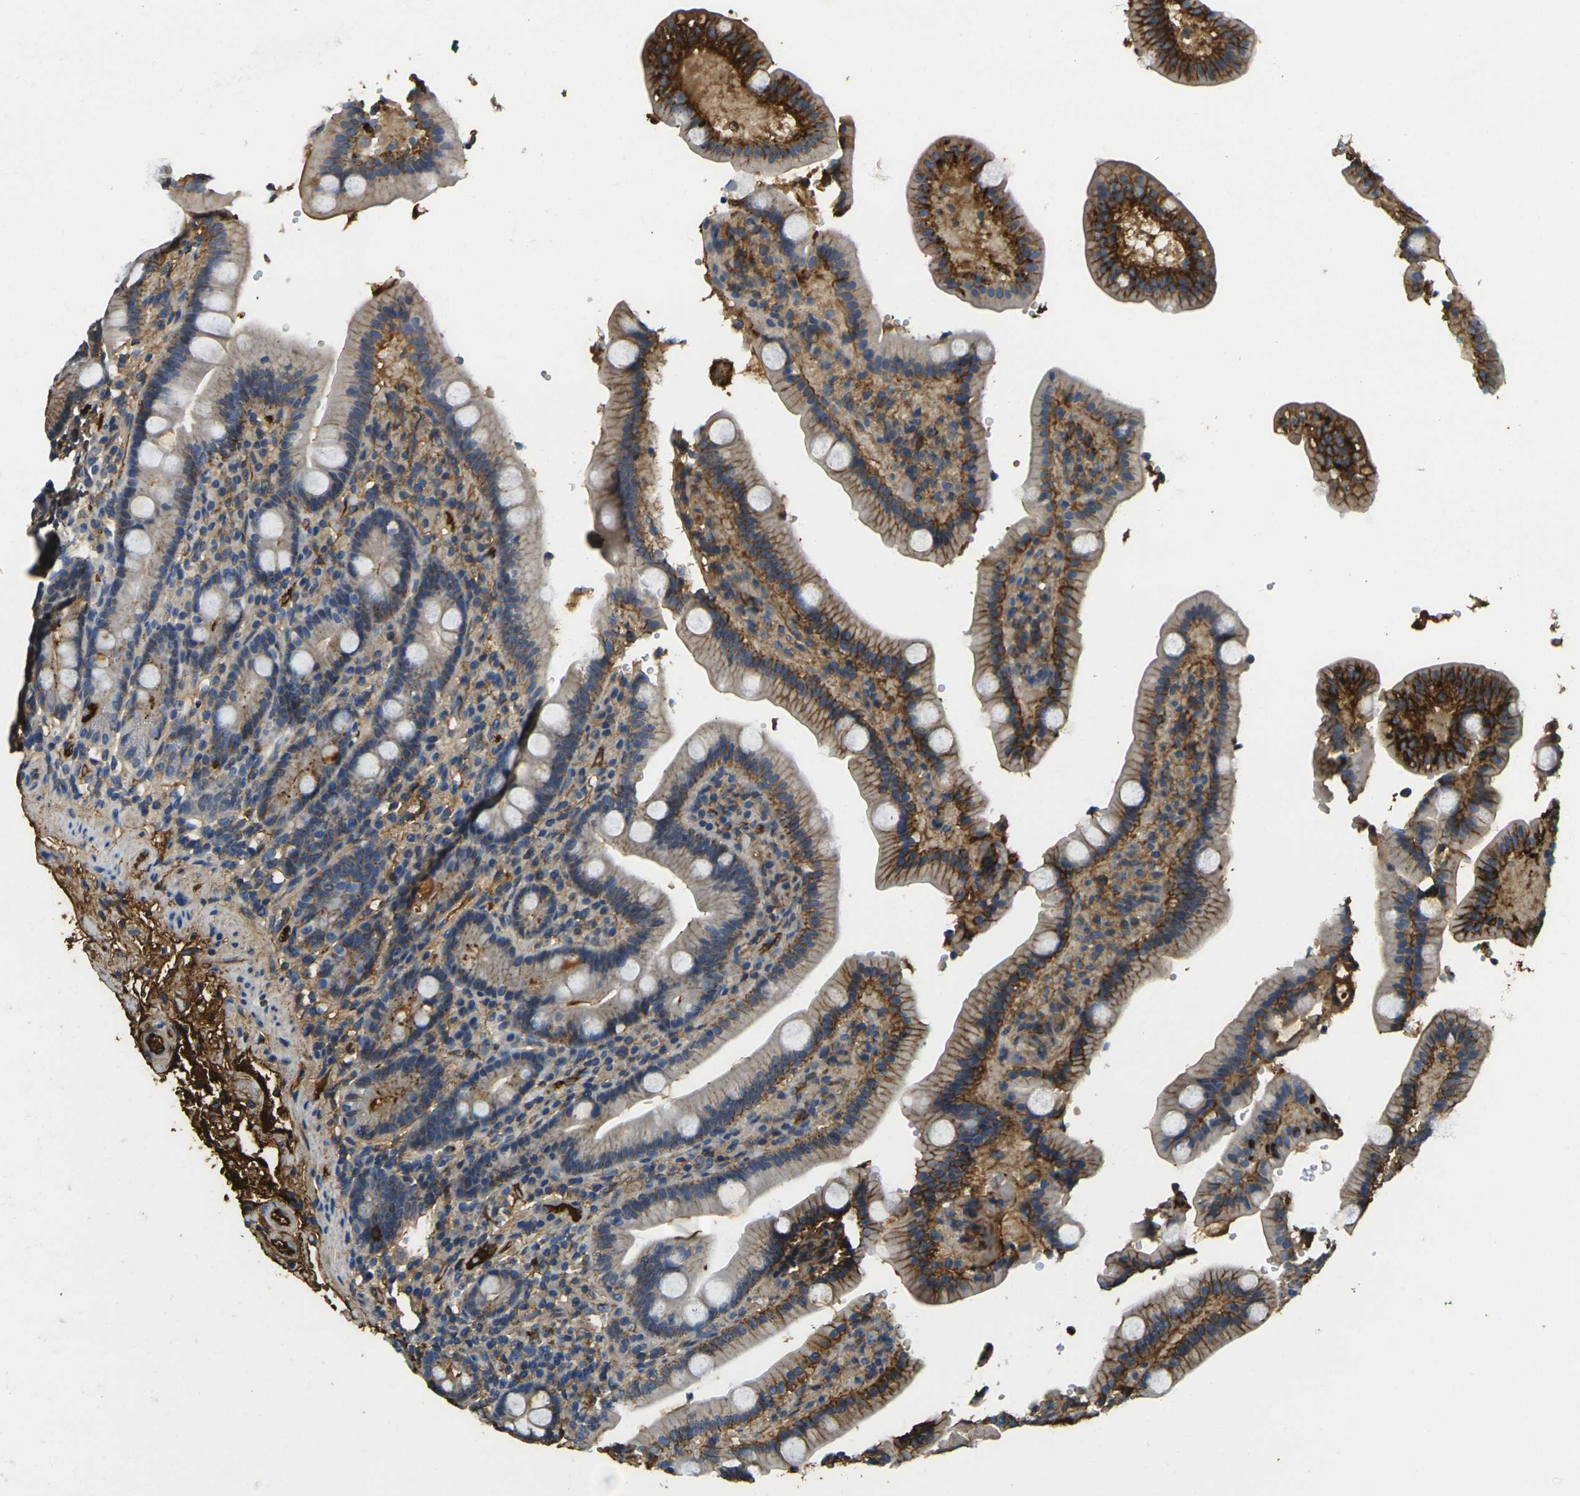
{"staining": {"intensity": "strong", "quantity": "25%-75%", "location": "cytoplasmic/membranous"}, "tissue": "duodenum", "cell_type": "Glandular cells", "image_type": "normal", "snomed": [{"axis": "morphology", "description": "Normal tissue, NOS"}, {"axis": "topography", "description": "Small intestine, NOS"}], "caption": "Immunohistochemistry (IHC) staining of benign duodenum, which reveals high levels of strong cytoplasmic/membranous positivity in approximately 25%-75% of glandular cells indicating strong cytoplasmic/membranous protein positivity. The staining was performed using DAB (brown) for protein detection and nuclei were counterstained in hematoxylin (blue).", "gene": "PLCD1", "patient": {"sex": "female", "age": 71}}